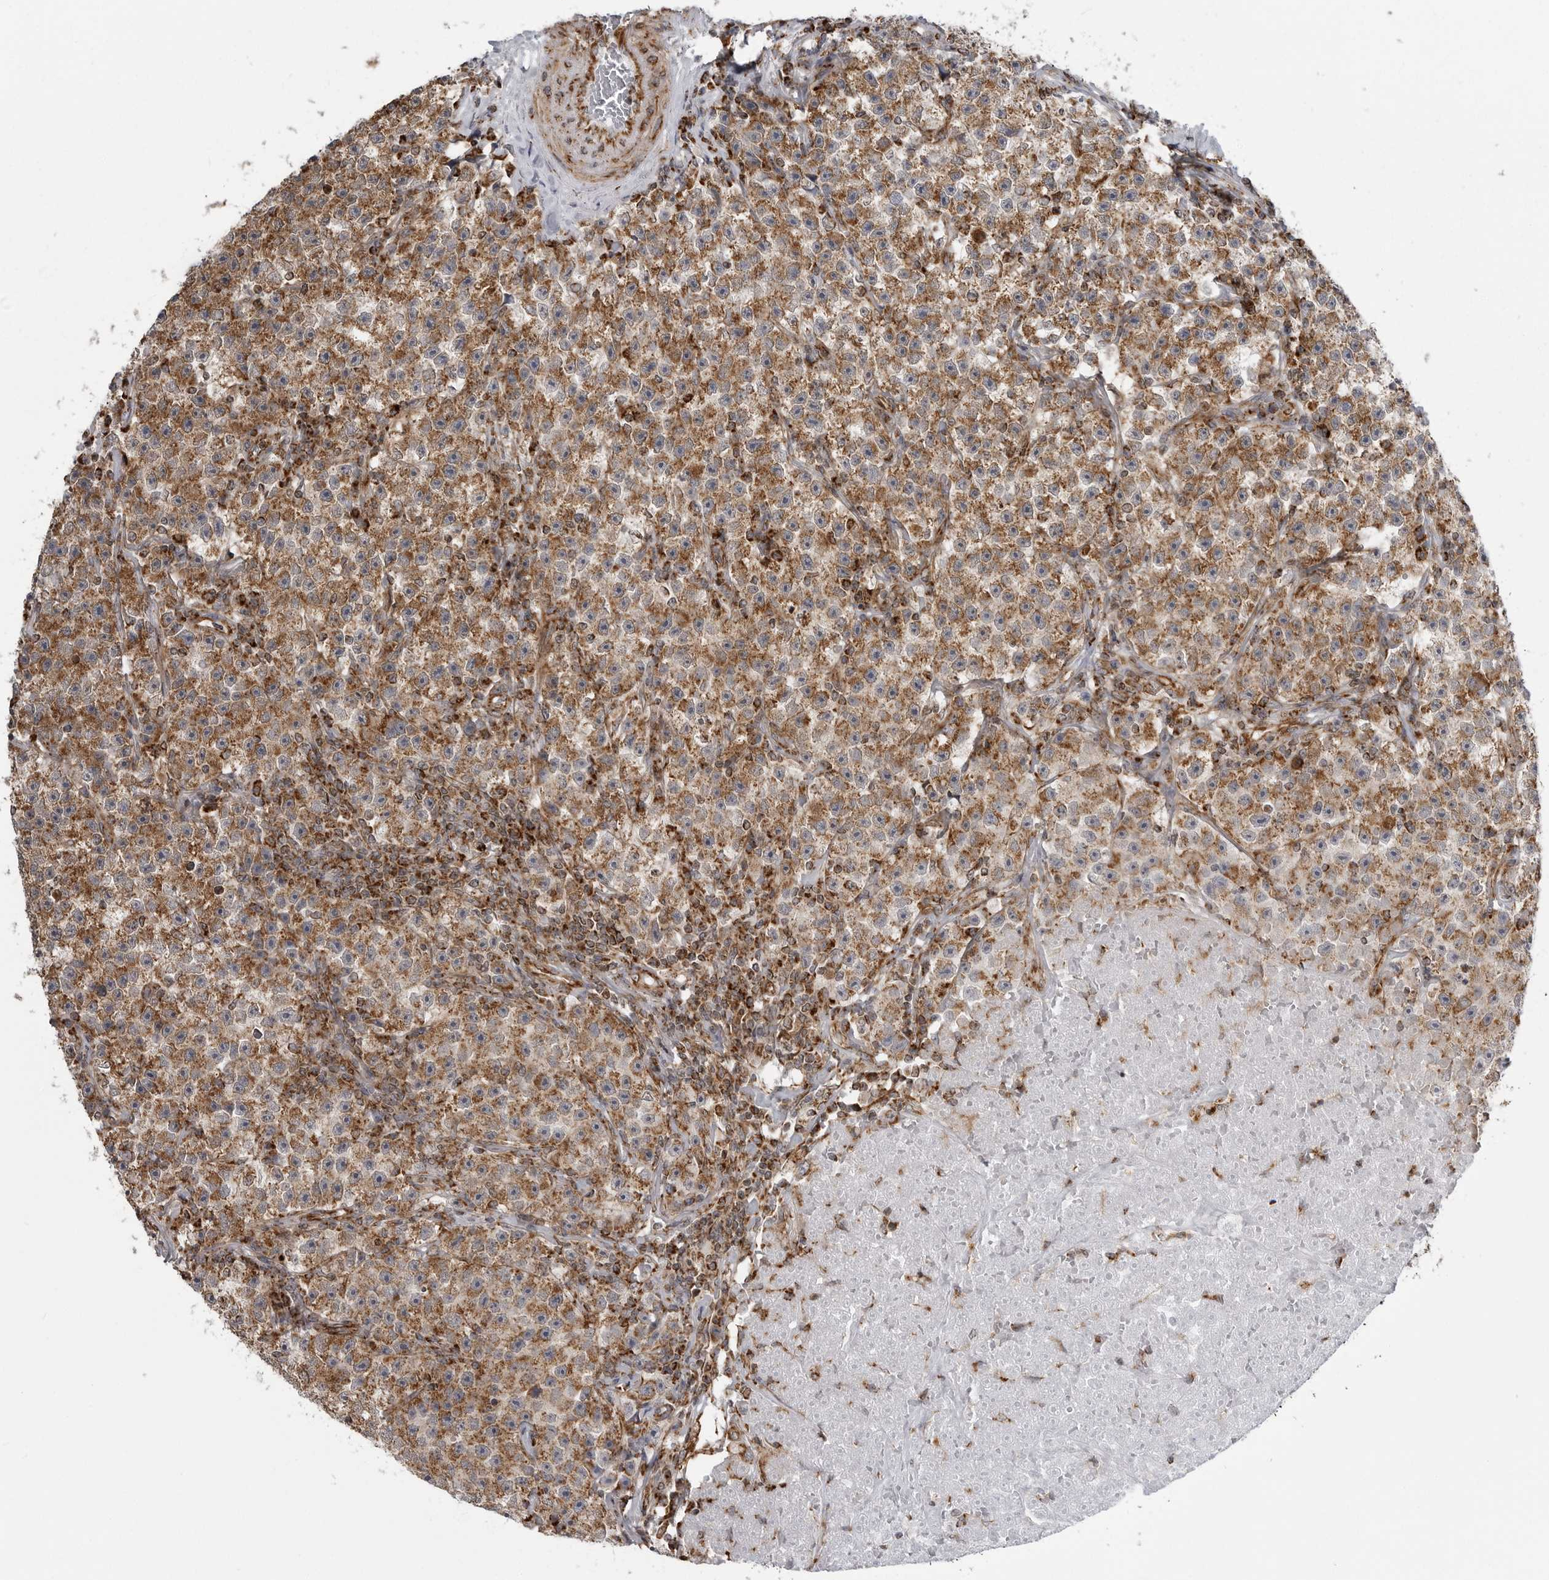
{"staining": {"intensity": "moderate", "quantity": ">75%", "location": "cytoplasmic/membranous"}, "tissue": "testis cancer", "cell_type": "Tumor cells", "image_type": "cancer", "snomed": [{"axis": "morphology", "description": "Seminoma, NOS"}, {"axis": "topography", "description": "Testis"}], "caption": "A medium amount of moderate cytoplasmic/membranous expression is seen in approximately >75% of tumor cells in testis seminoma tissue.", "gene": "FH", "patient": {"sex": "male", "age": 22}}